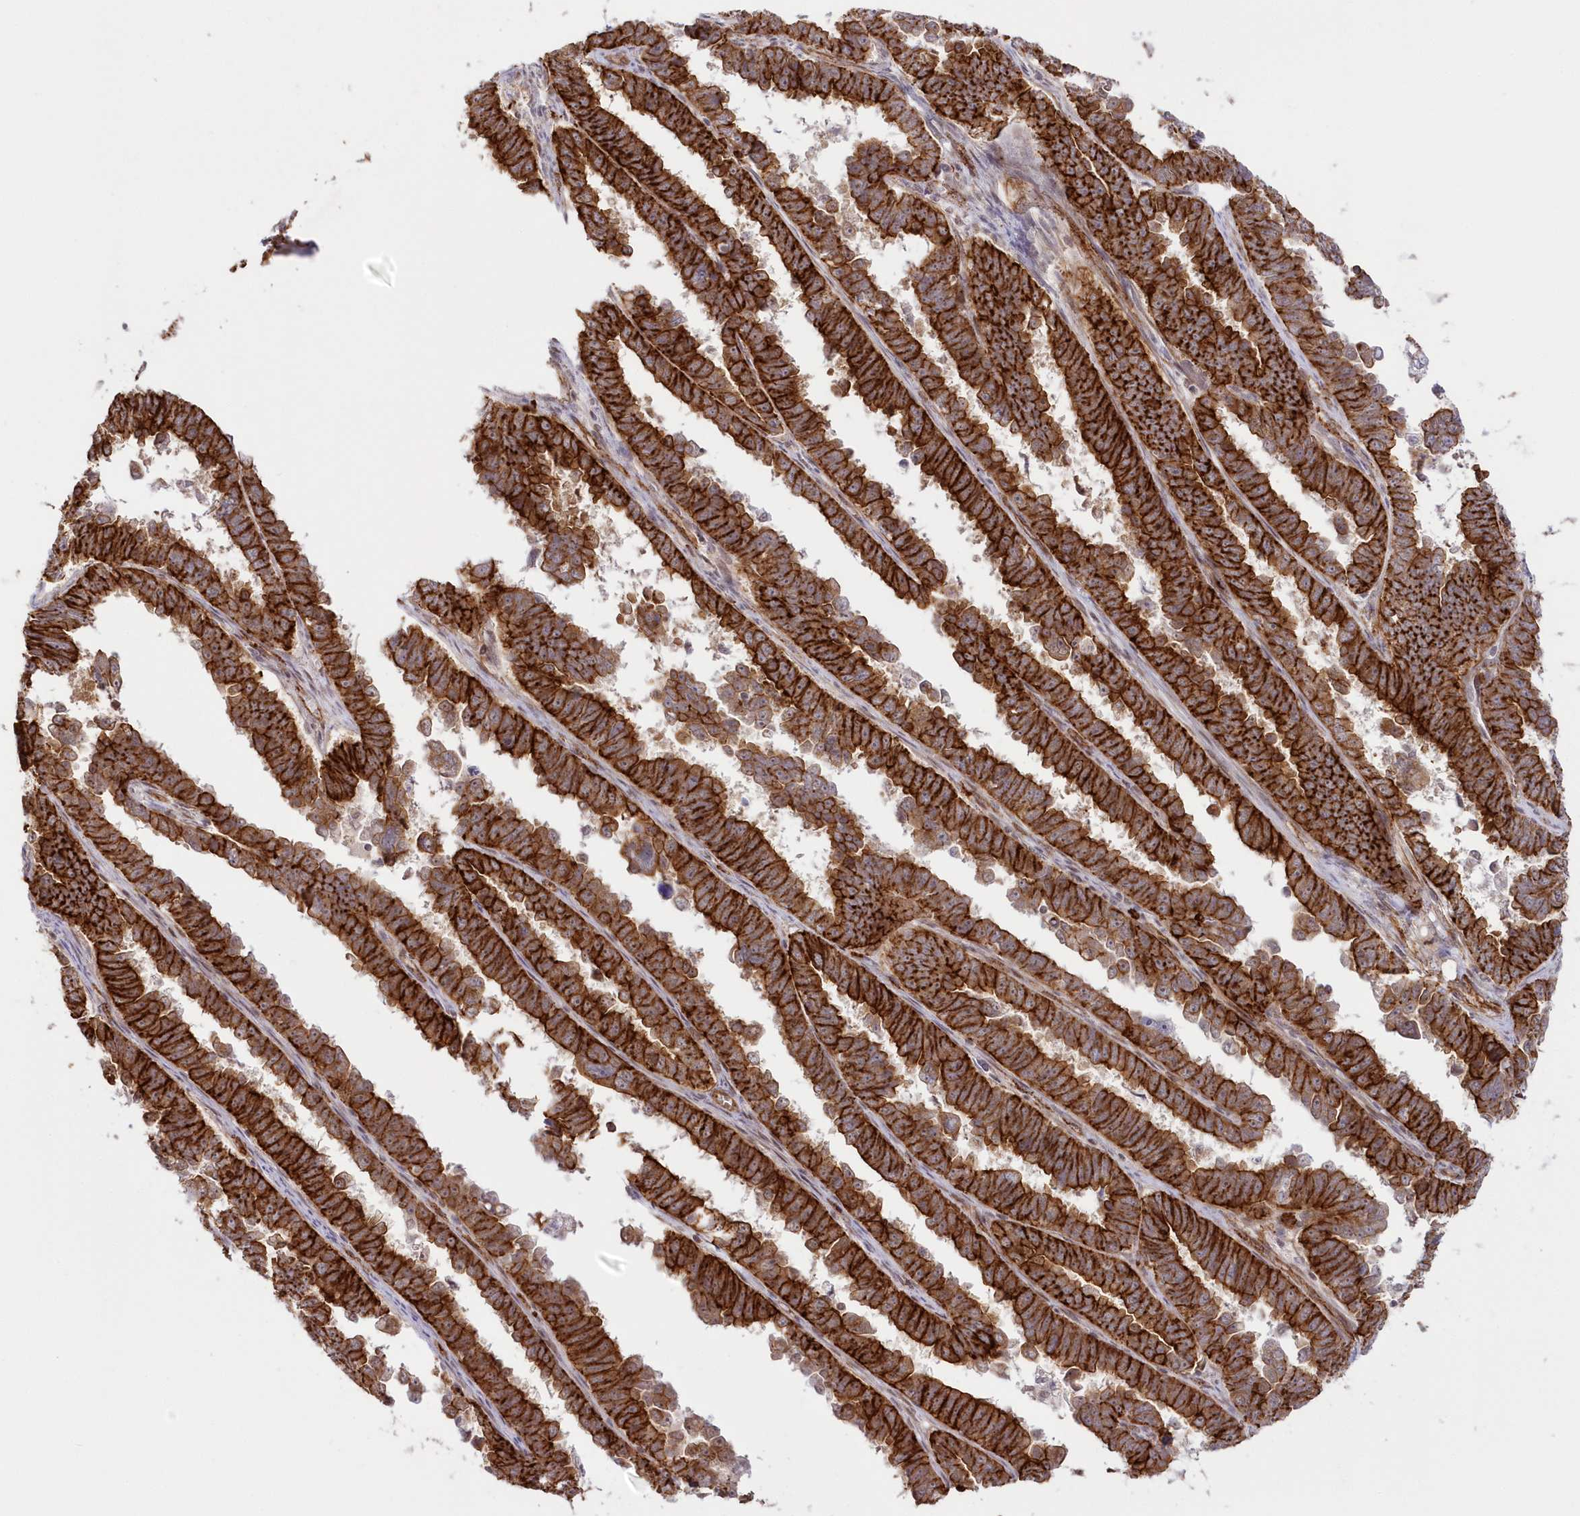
{"staining": {"intensity": "strong", "quantity": ">75%", "location": "cytoplasmic/membranous"}, "tissue": "endometrial cancer", "cell_type": "Tumor cells", "image_type": "cancer", "snomed": [{"axis": "morphology", "description": "Adenocarcinoma, NOS"}, {"axis": "topography", "description": "Endometrium"}], "caption": "A high amount of strong cytoplasmic/membranous positivity is present in about >75% of tumor cells in endometrial adenocarcinoma tissue.", "gene": "AFAP1L2", "patient": {"sex": "female", "age": 75}}